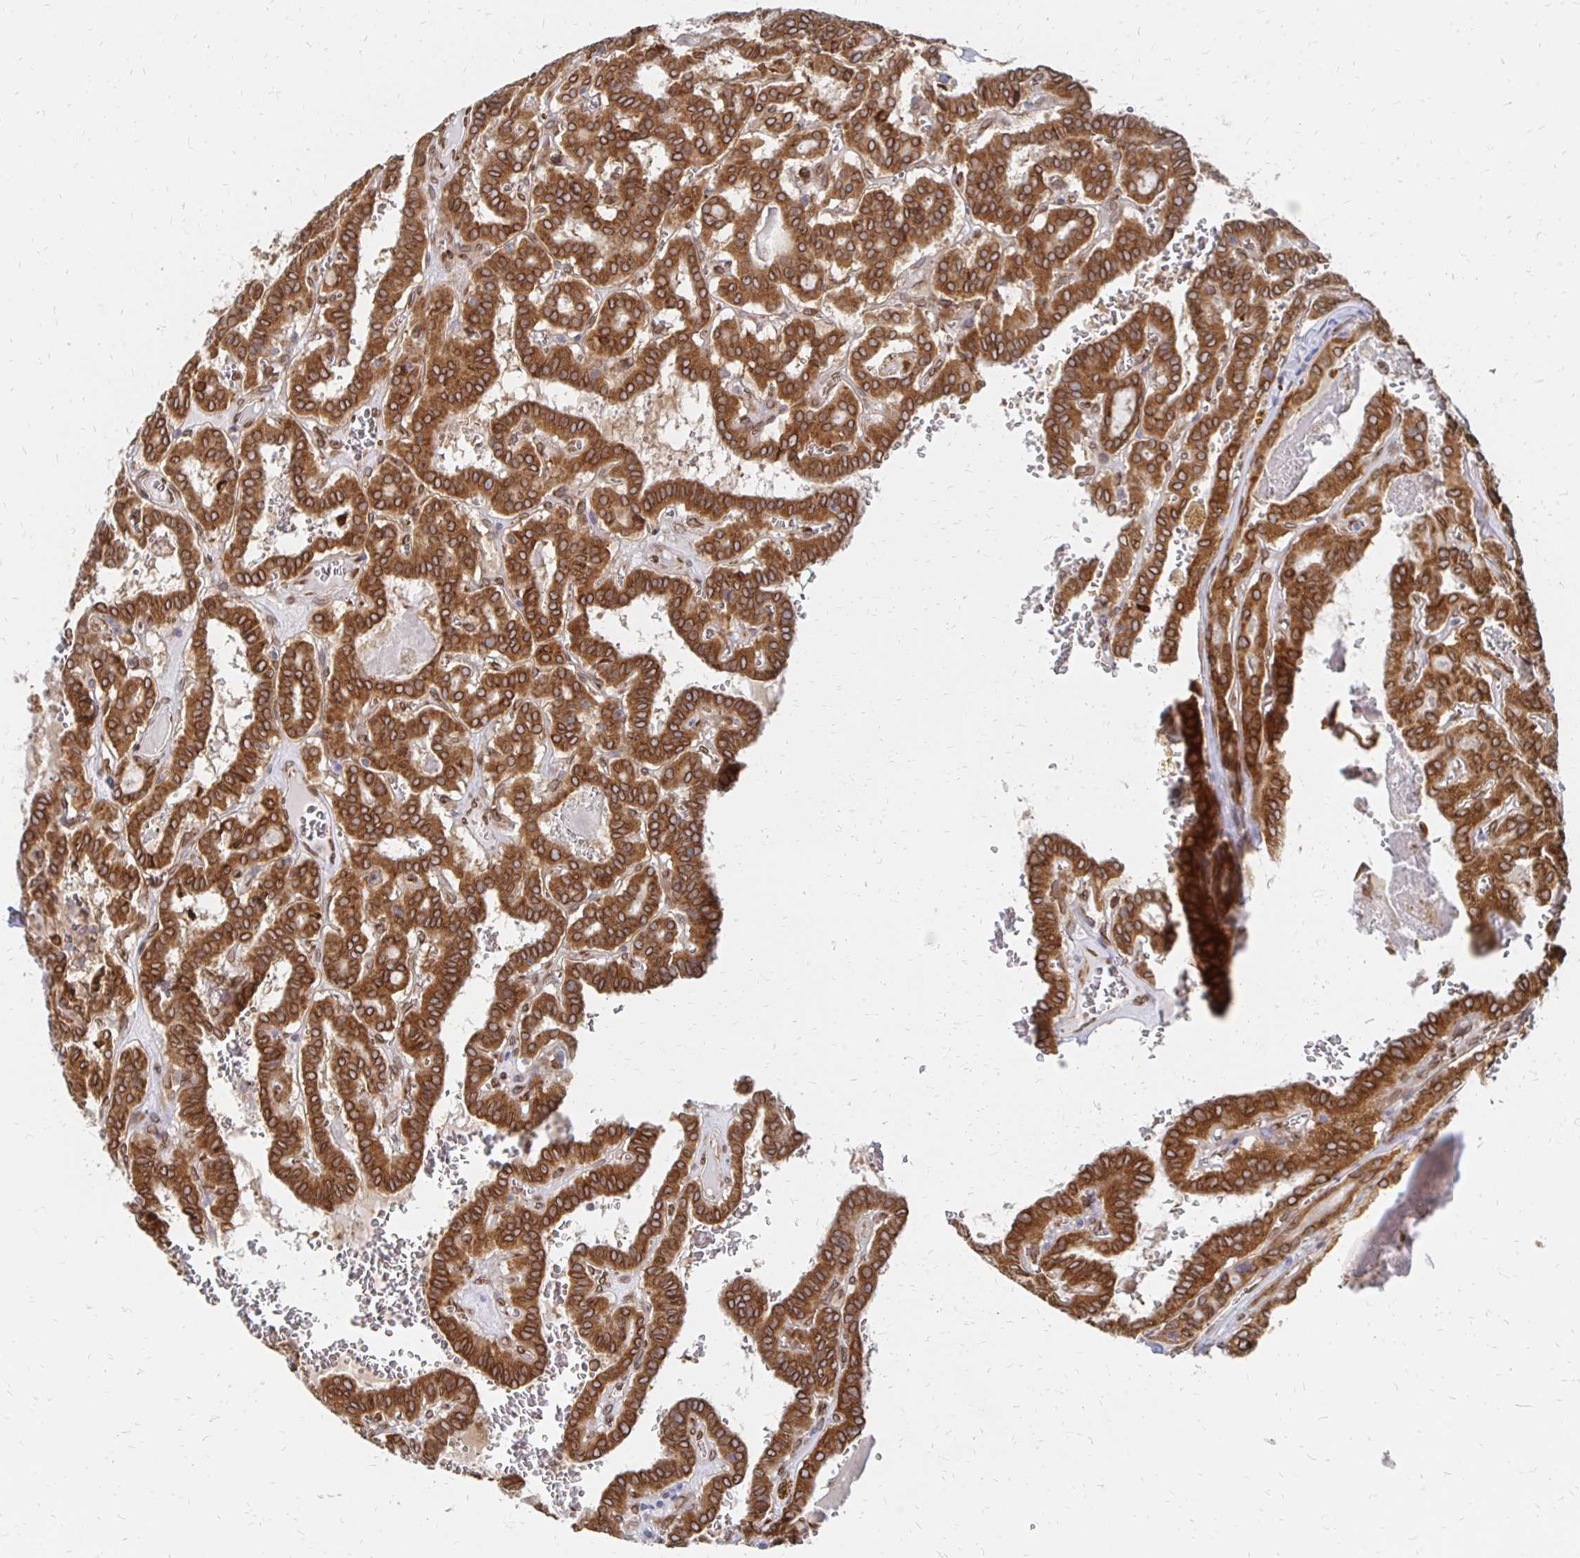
{"staining": {"intensity": "strong", "quantity": ">75%", "location": "cytoplasmic/membranous,nuclear"}, "tissue": "thyroid cancer", "cell_type": "Tumor cells", "image_type": "cancer", "snomed": [{"axis": "morphology", "description": "Papillary adenocarcinoma, NOS"}, {"axis": "topography", "description": "Thyroid gland"}], "caption": "Papillary adenocarcinoma (thyroid) stained with a brown dye reveals strong cytoplasmic/membranous and nuclear positive positivity in about >75% of tumor cells.", "gene": "PELI3", "patient": {"sex": "female", "age": 21}}